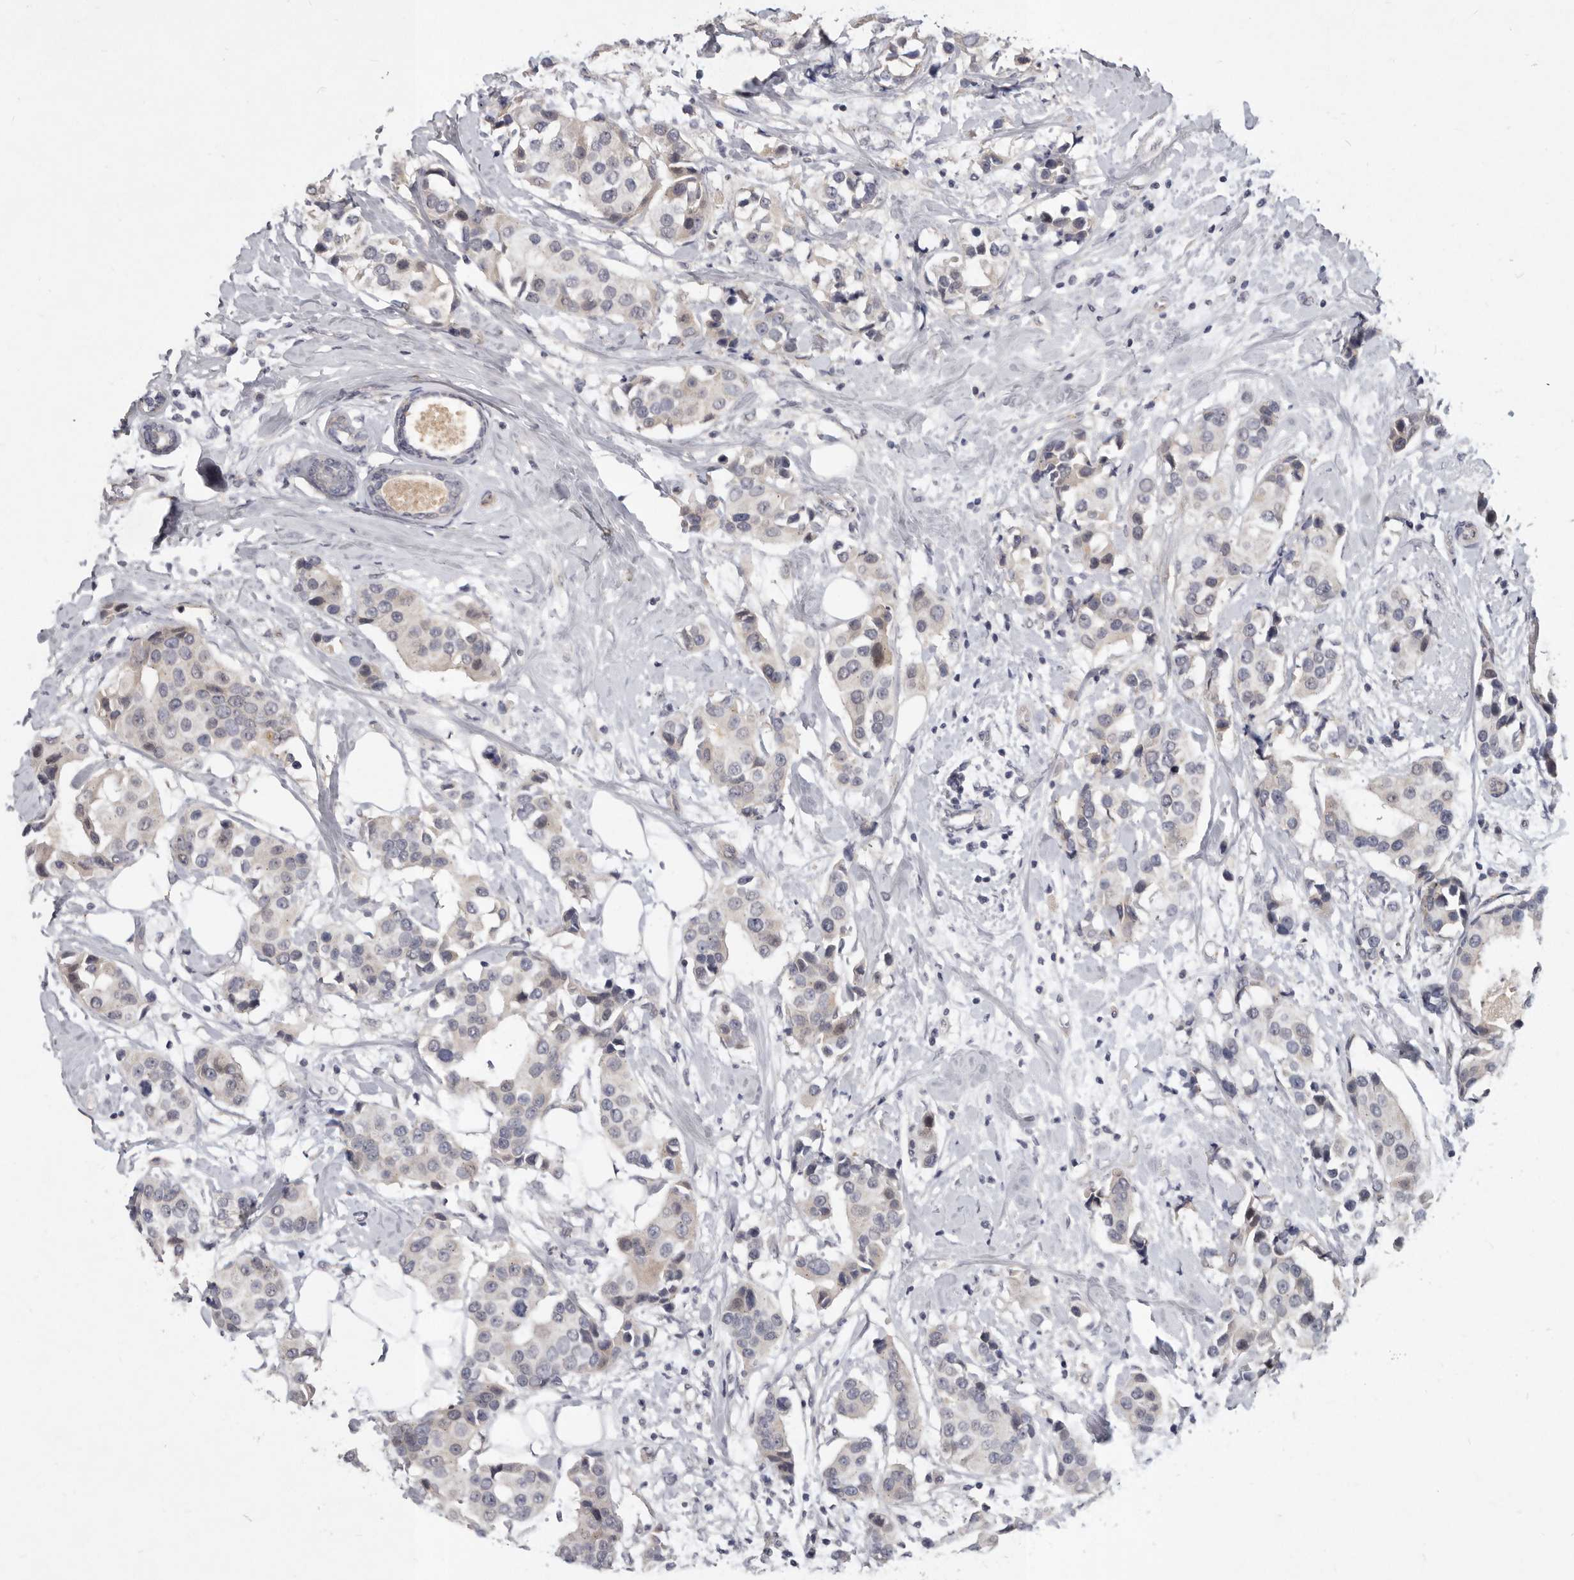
{"staining": {"intensity": "negative", "quantity": "none", "location": "none"}, "tissue": "breast cancer", "cell_type": "Tumor cells", "image_type": "cancer", "snomed": [{"axis": "morphology", "description": "Normal tissue, NOS"}, {"axis": "morphology", "description": "Duct carcinoma"}, {"axis": "topography", "description": "Breast"}], "caption": "High magnification brightfield microscopy of breast invasive ductal carcinoma stained with DAB (brown) and counterstained with hematoxylin (blue): tumor cells show no significant staining.", "gene": "SLC22A1", "patient": {"sex": "female", "age": 39}}